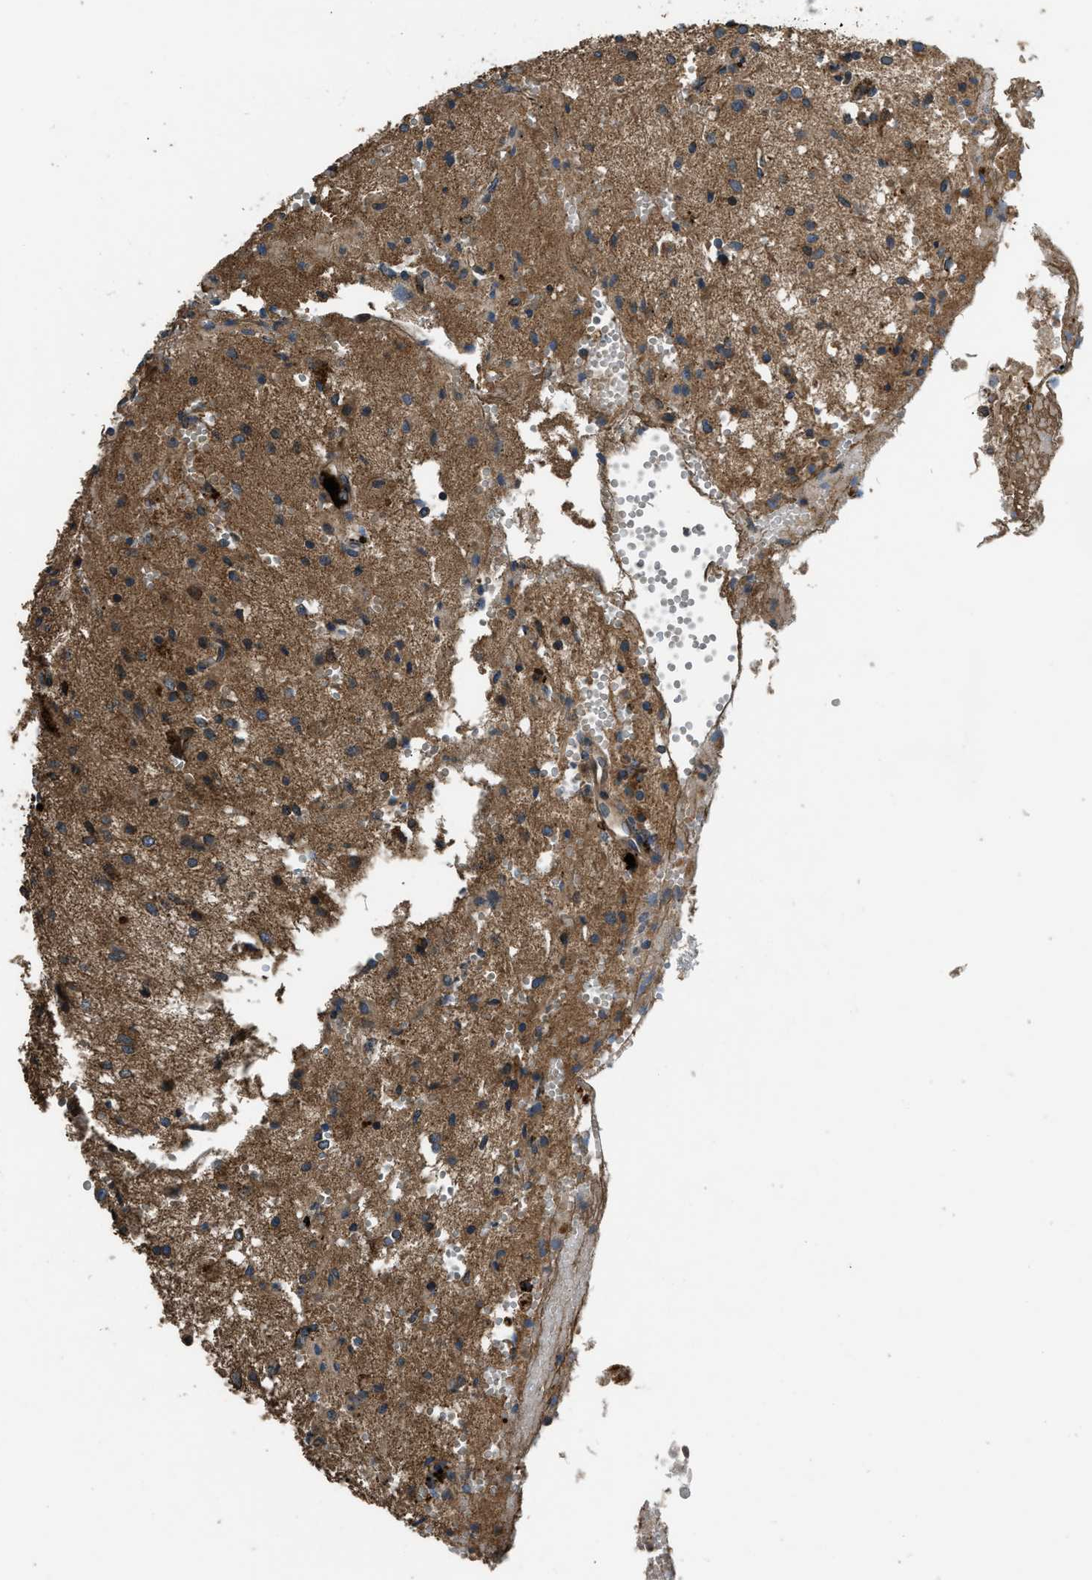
{"staining": {"intensity": "moderate", "quantity": "25%-75%", "location": "cytoplasmic/membranous"}, "tissue": "glioma", "cell_type": "Tumor cells", "image_type": "cancer", "snomed": [{"axis": "morphology", "description": "Glioma, malignant, High grade"}, {"axis": "topography", "description": "Brain"}], "caption": "Protein expression analysis of human malignant glioma (high-grade) reveals moderate cytoplasmic/membranous positivity in approximately 25%-75% of tumor cells.", "gene": "GGH", "patient": {"sex": "female", "age": 59}}